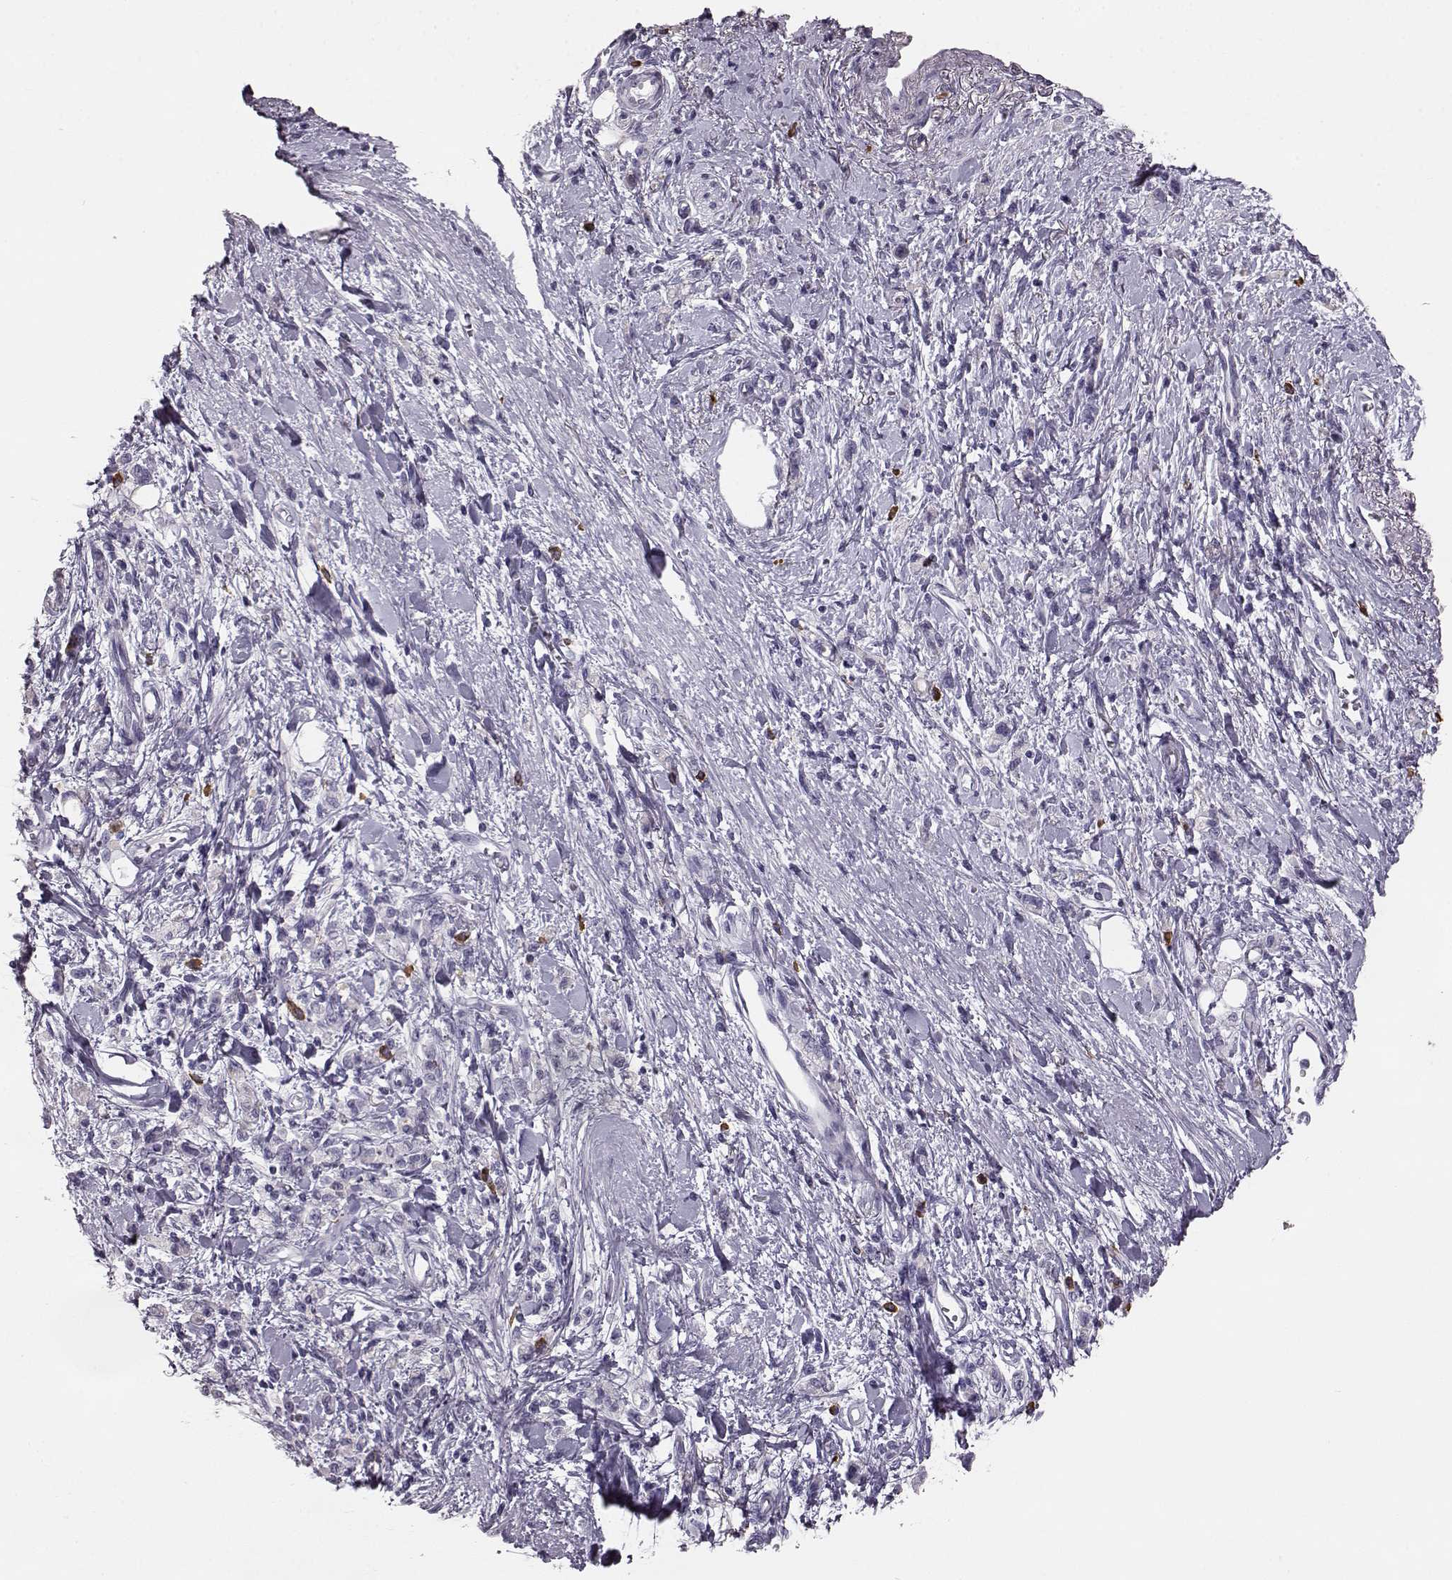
{"staining": {"intensity": "negative", "quantity": "none", "location": "none"}, "tissue": "stomach cancer", "cell_type": "Tumor cells", "image_type": "cancer", "snomed": [{"axis": "morphology", "description": "Adenocarcinoma, NOS"}, {"axis": "topography", "description": "Stomach"}], "caption": "A photomicrograph of stomach cancer stained for a protein reveals no brown staining in tumor cells.", "gene": "NPTXR", "patient": {"sex": "male", "age": 77}}